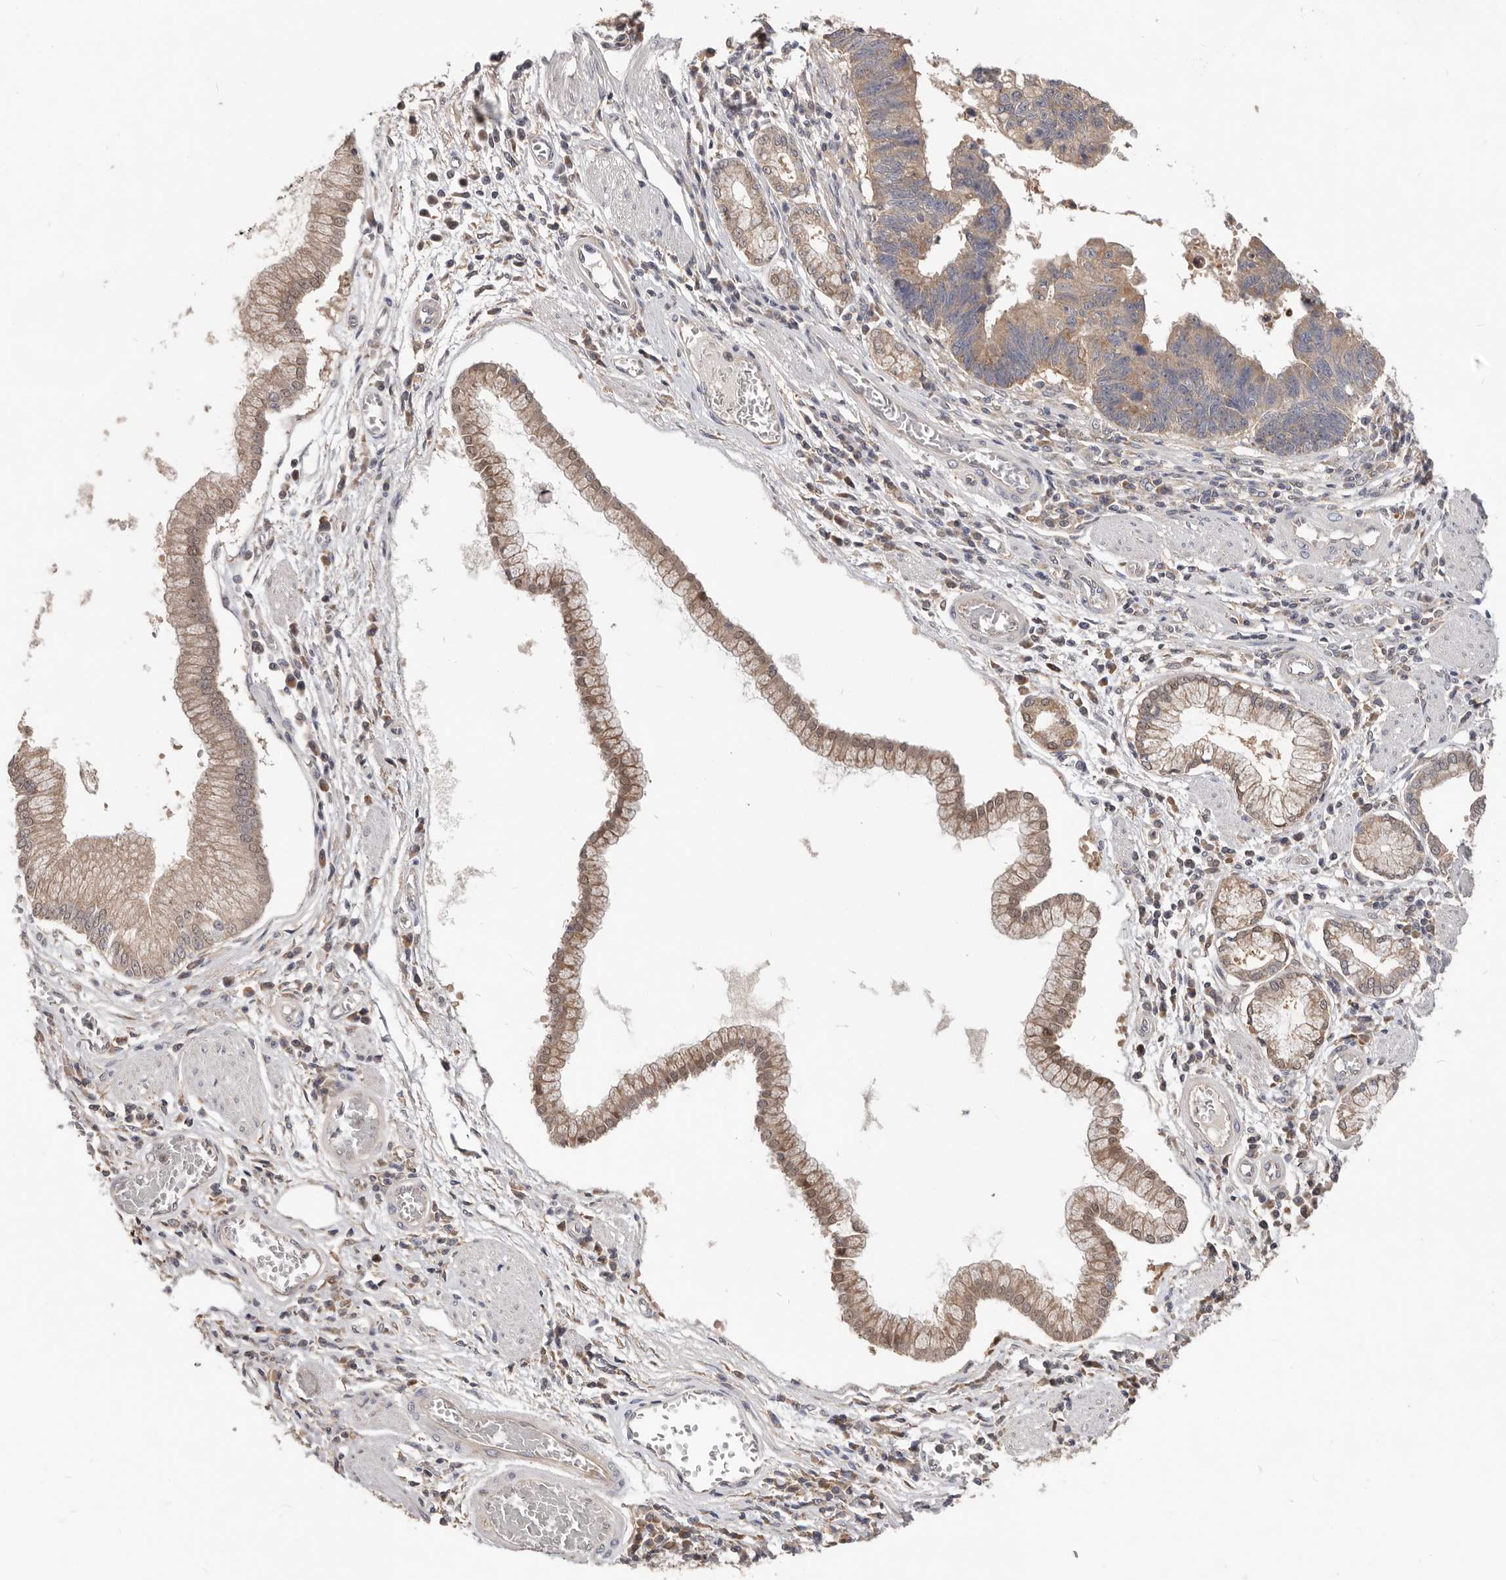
{"staining": {"intensity": "moderate", "quantity": "25%-75%", "location": "cytoplasmic/membranous"}, "tissue": "stomach cancer", "cell_type": "Tumor cells", "image_type": "cancer", "snomed": [{"axis": "morphology", "description": "Adenocarcinoma, NOS"}, {"axis": "topography", "description": "Stomach"}], "caption": "Immunohistochemical staining of stomach cancer (adenocarcinoma) reveals medium levels of moderate cytoplasmic/membranous protein staining in approximately 25%-75% of tumor cells.", "gene": "LRP6", "patient": {"sex": "male", "age": 59}}